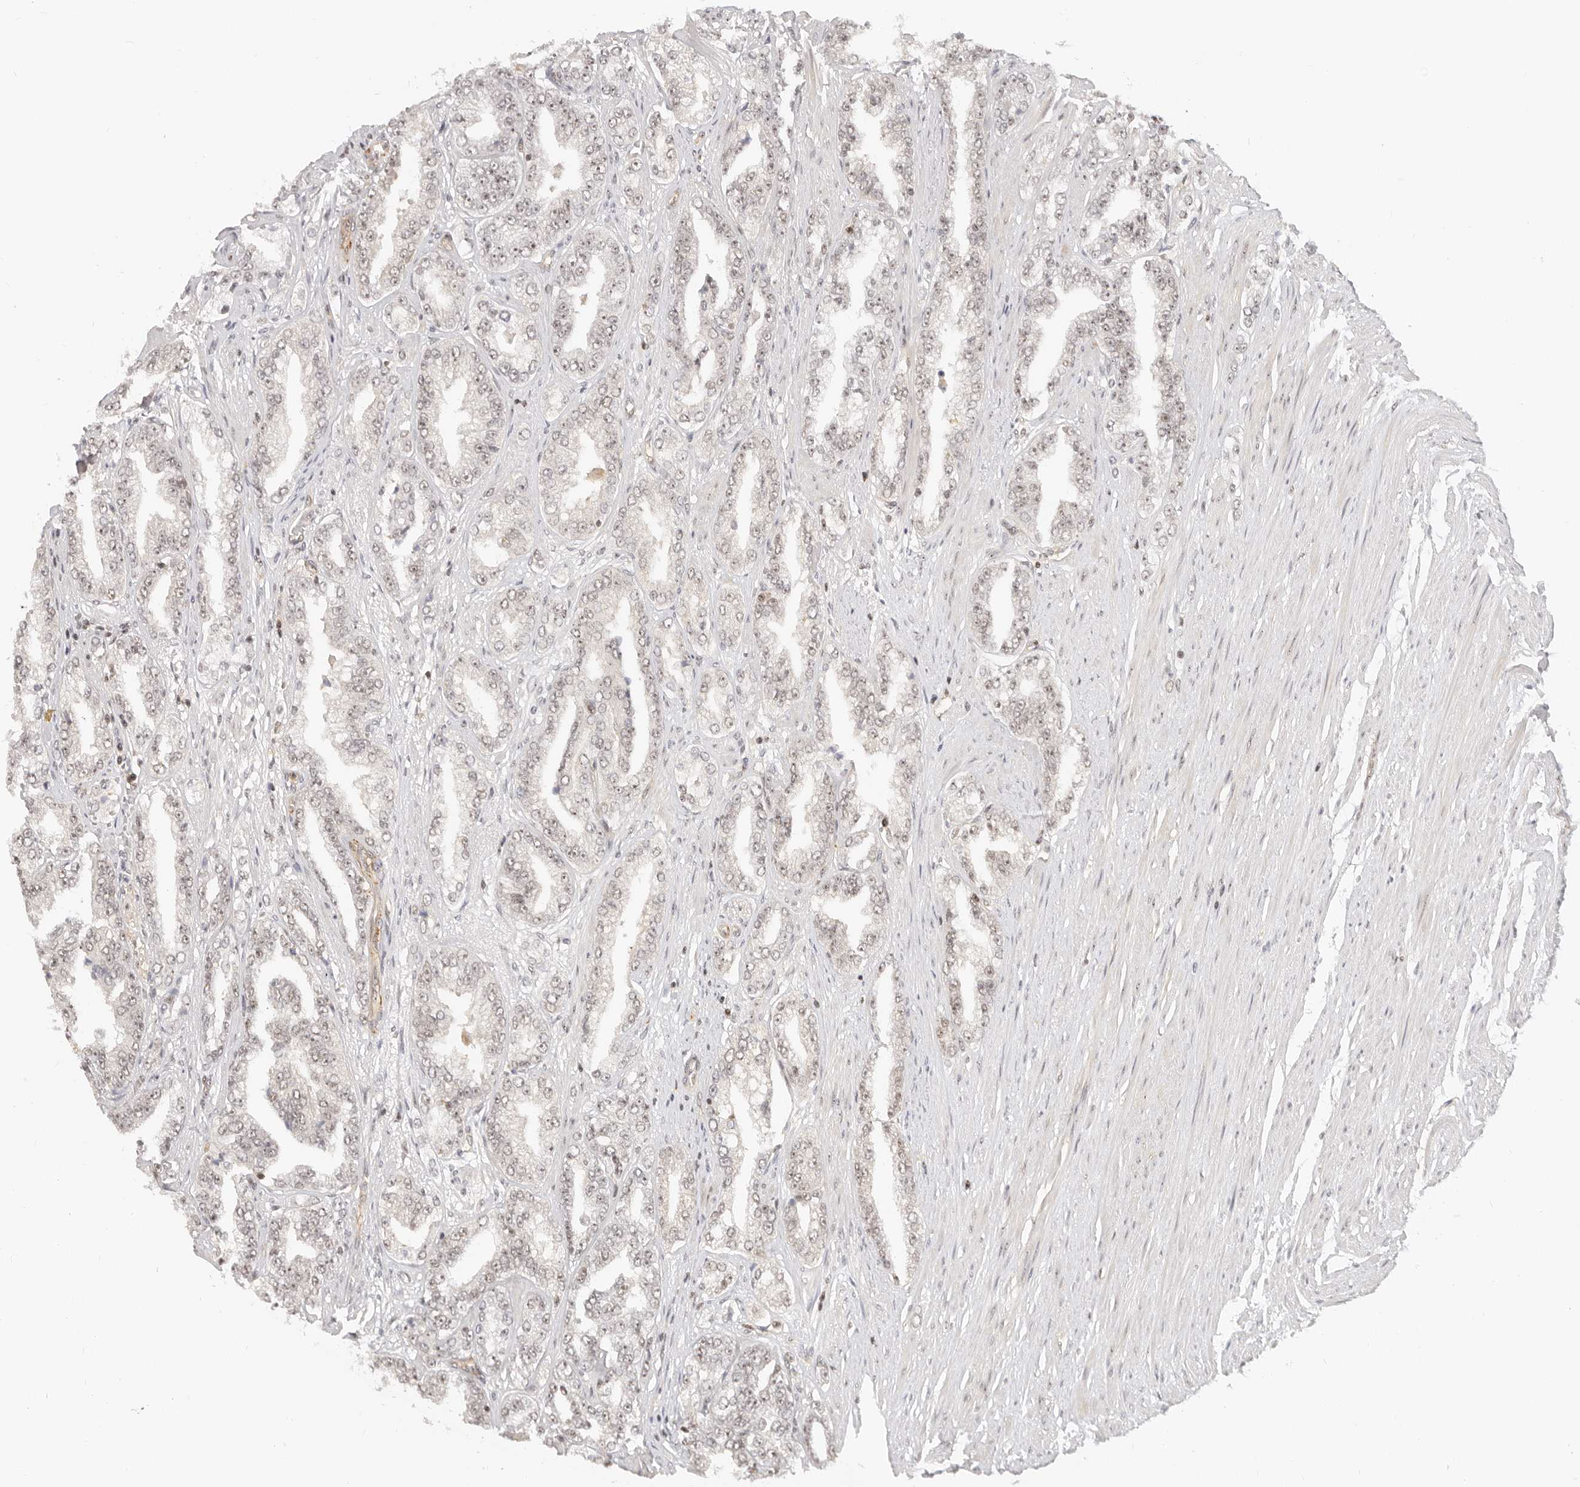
{"staining": {"intensity": "weak", "quantity": "<25%", "location": "nuclear"}, "tissue": "prostate cancer", "cell_type": "Tumor cells", "image_type": "cancer", "snomed": [{"axis": "morphology", "description": "Adenocarcinoma, High grade"}, {"axis": "topography", "description": "Prostate"}], "caption": "Tumor cells show no significant protein expression in prostate adenocarcinoma (high-grade).", "gene": "BAP1", "patient": {"sex": "male", "age": 71}}